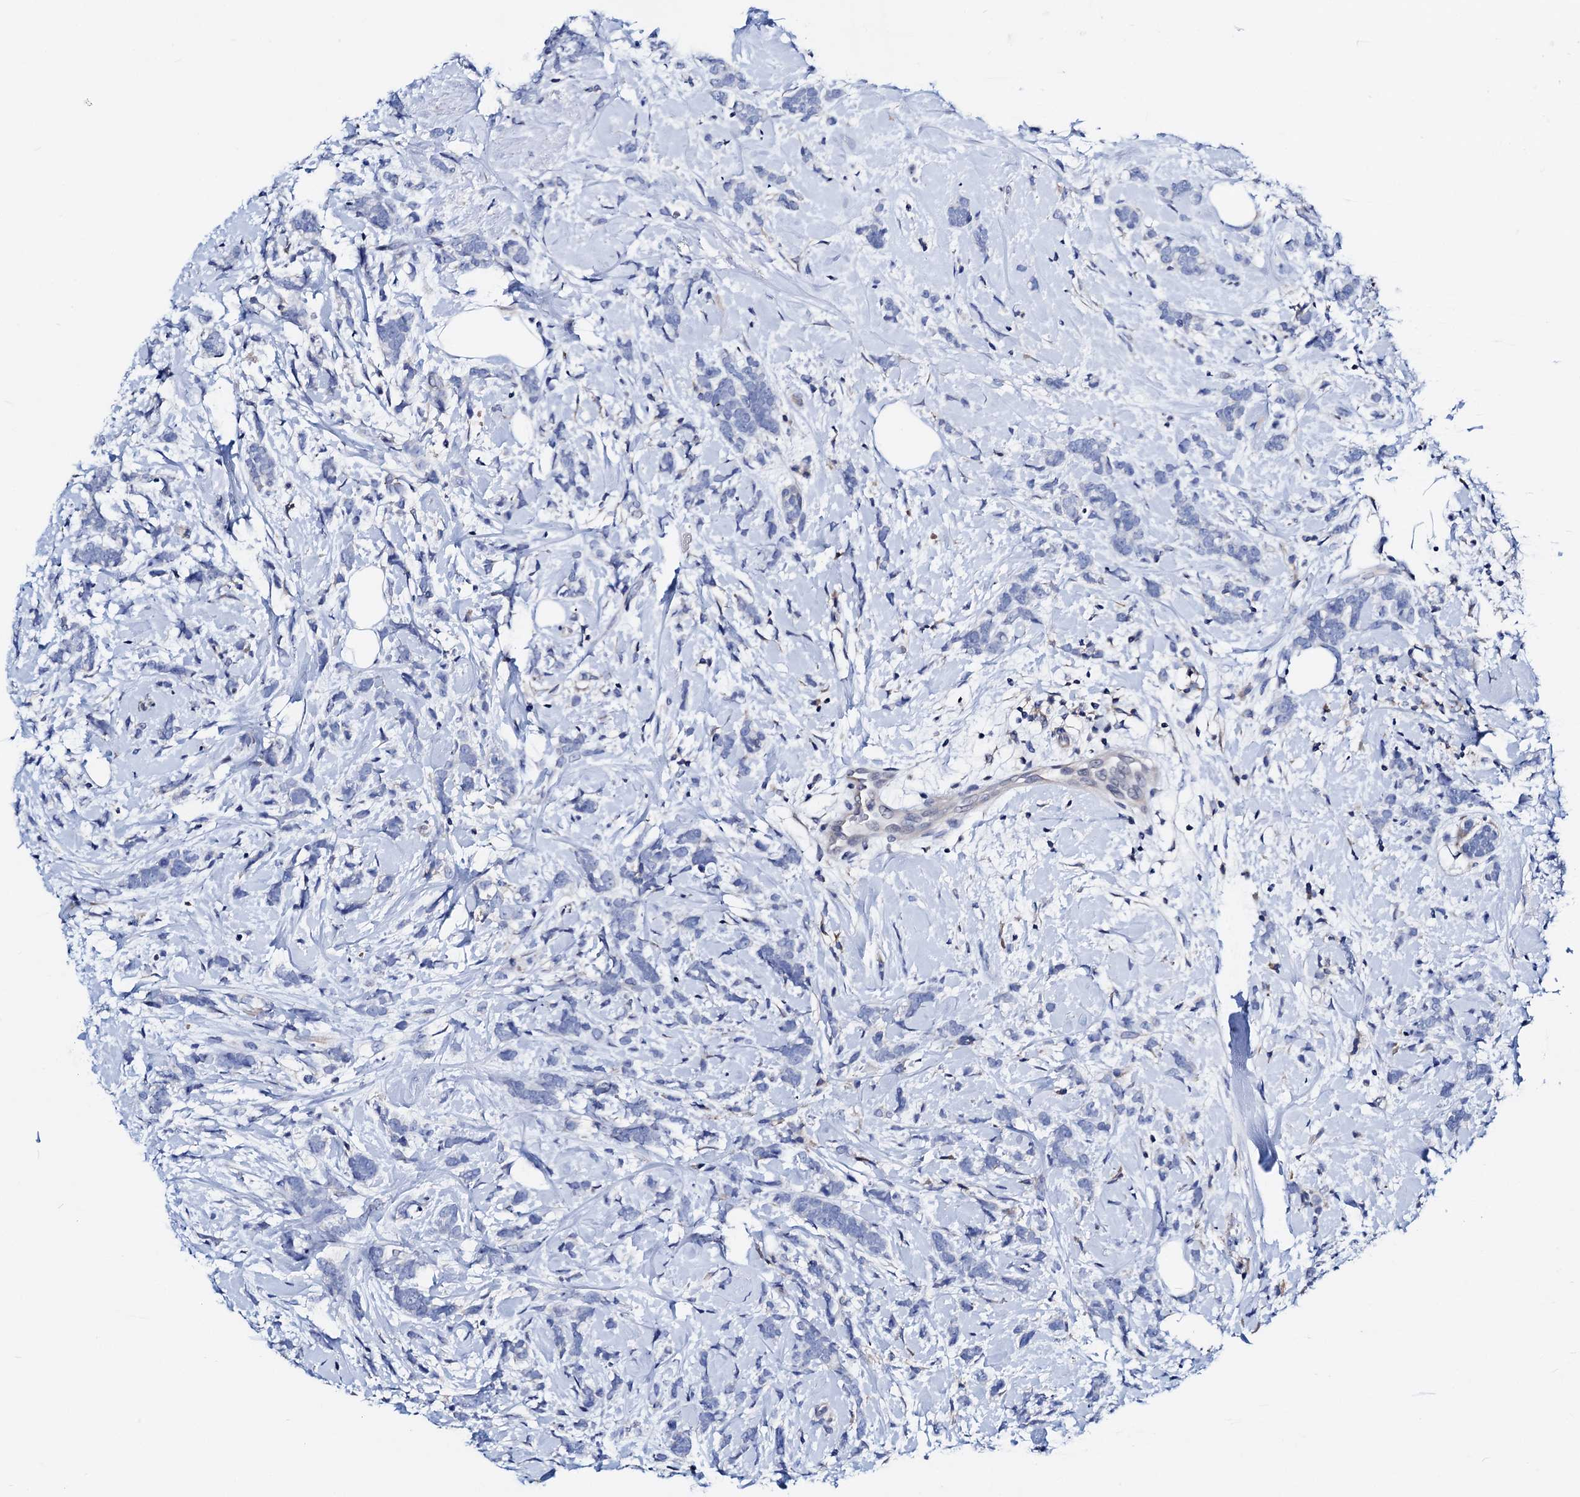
{"staining": {"intensity": "negative", "quantity": "none", "location": "none"}, "tissue": "breast cancer", "cell_type": "Tumor cells", "image_type": "cancer", "snomed": [{"axis": "morphology", "description": "Lobular carcinoma"}, {"axis": "topography", "description": "Breast"}], "caption": "Tumor cells are negative for protein expression in human lobular carcinoma (breast).", "gene": "GCOM1", "patient": {"sex": "female", "age": 58}}